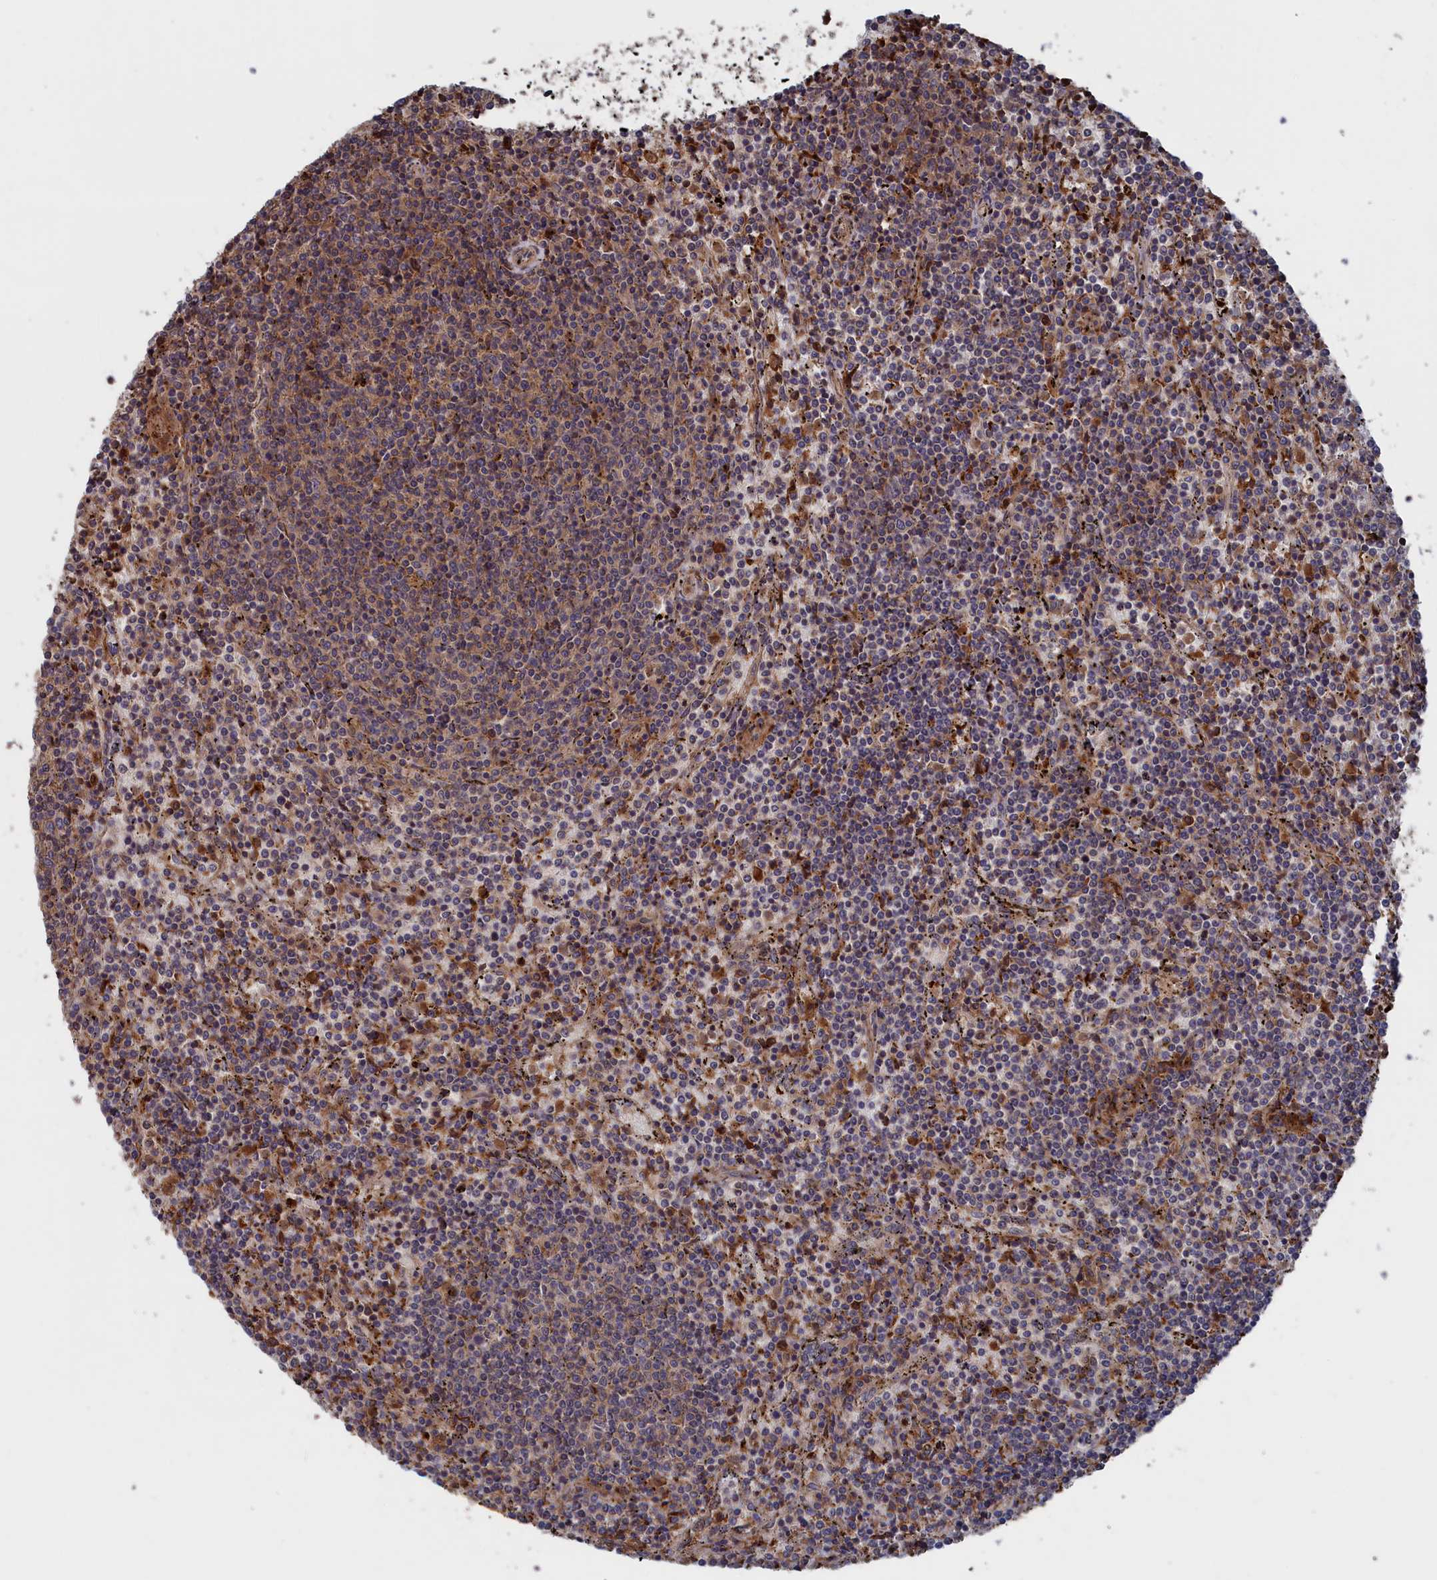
{"staining": {"intensity": "moderate", "quantity": "<25%", "location": "cytoplasmic/membranous"}, "tissue": "lymphoma", "cell_type": "Tumor cells", "image_type": "cancer", "snomed": [{"axis": "morphology", "description": "Malignant lymphoma, non-Hodgkin's type, Low grade"}, {"axis": "topography", "description": "Spleen"}], "caption": "An immunohistochemistry image of tumor tissue is shown. Protein staining in brown highlights moderate cytoplasmic/membranous positivity in lymphoma within tumor cells. (DAB IHC, brown staining for protein, blue staining for nuclei).", "gene": "PLA2G15", "patient": {"sex": "female", "age": 50}}